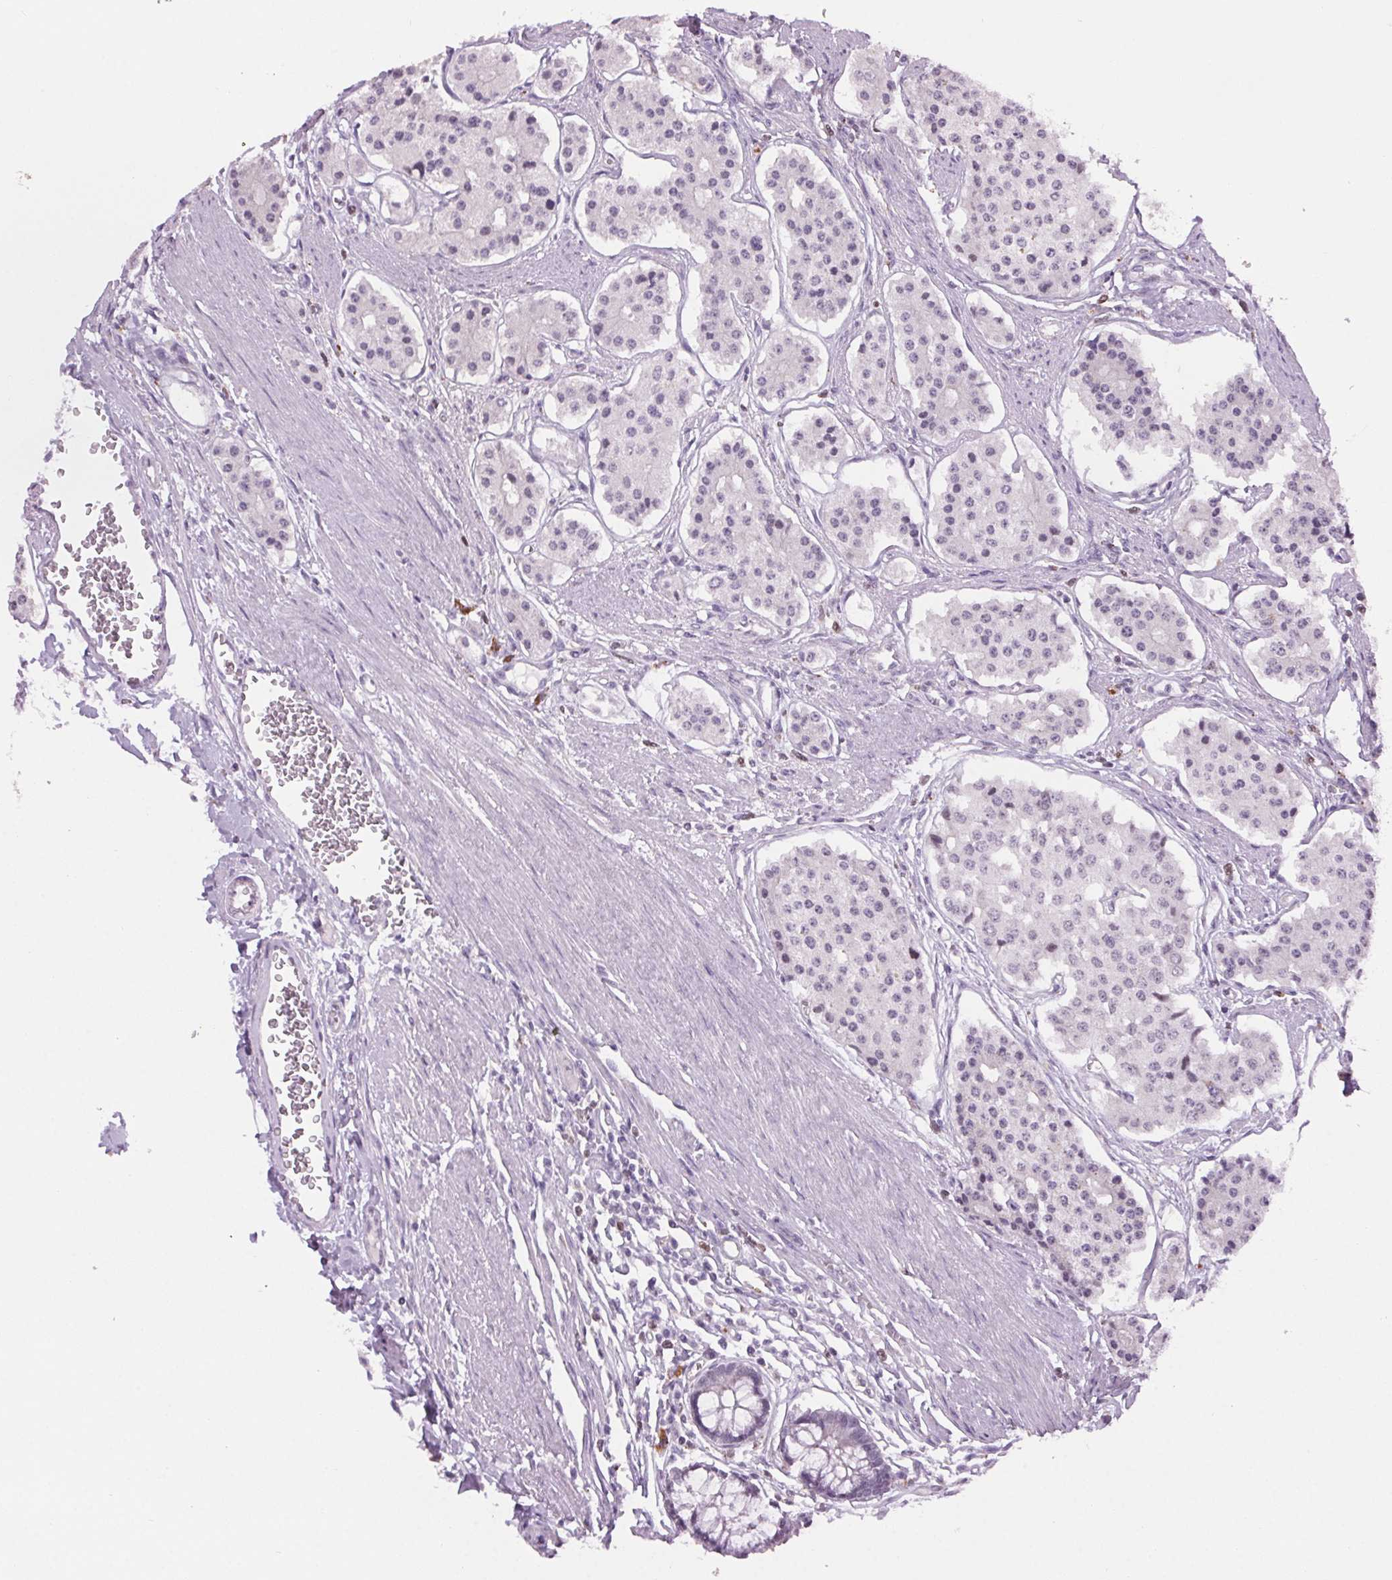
{"staining": {"intensity": "negative", "quantity": "none", "location": "none"}, "tissue": "carcinoid", "cell_type": "Tumor cells", "image_type": "cancer", "snomed": [{"axis": "morphology", "description": "Carcinoid, malignant, NOS"}, {"axis": "topography", "description": "Small intestine"}], "caption": "Image shows no significant protein staining in tumor cells of malignant carcinoid.", "gene": "MPO", "patient": {"sex": "female", "age": 65}}